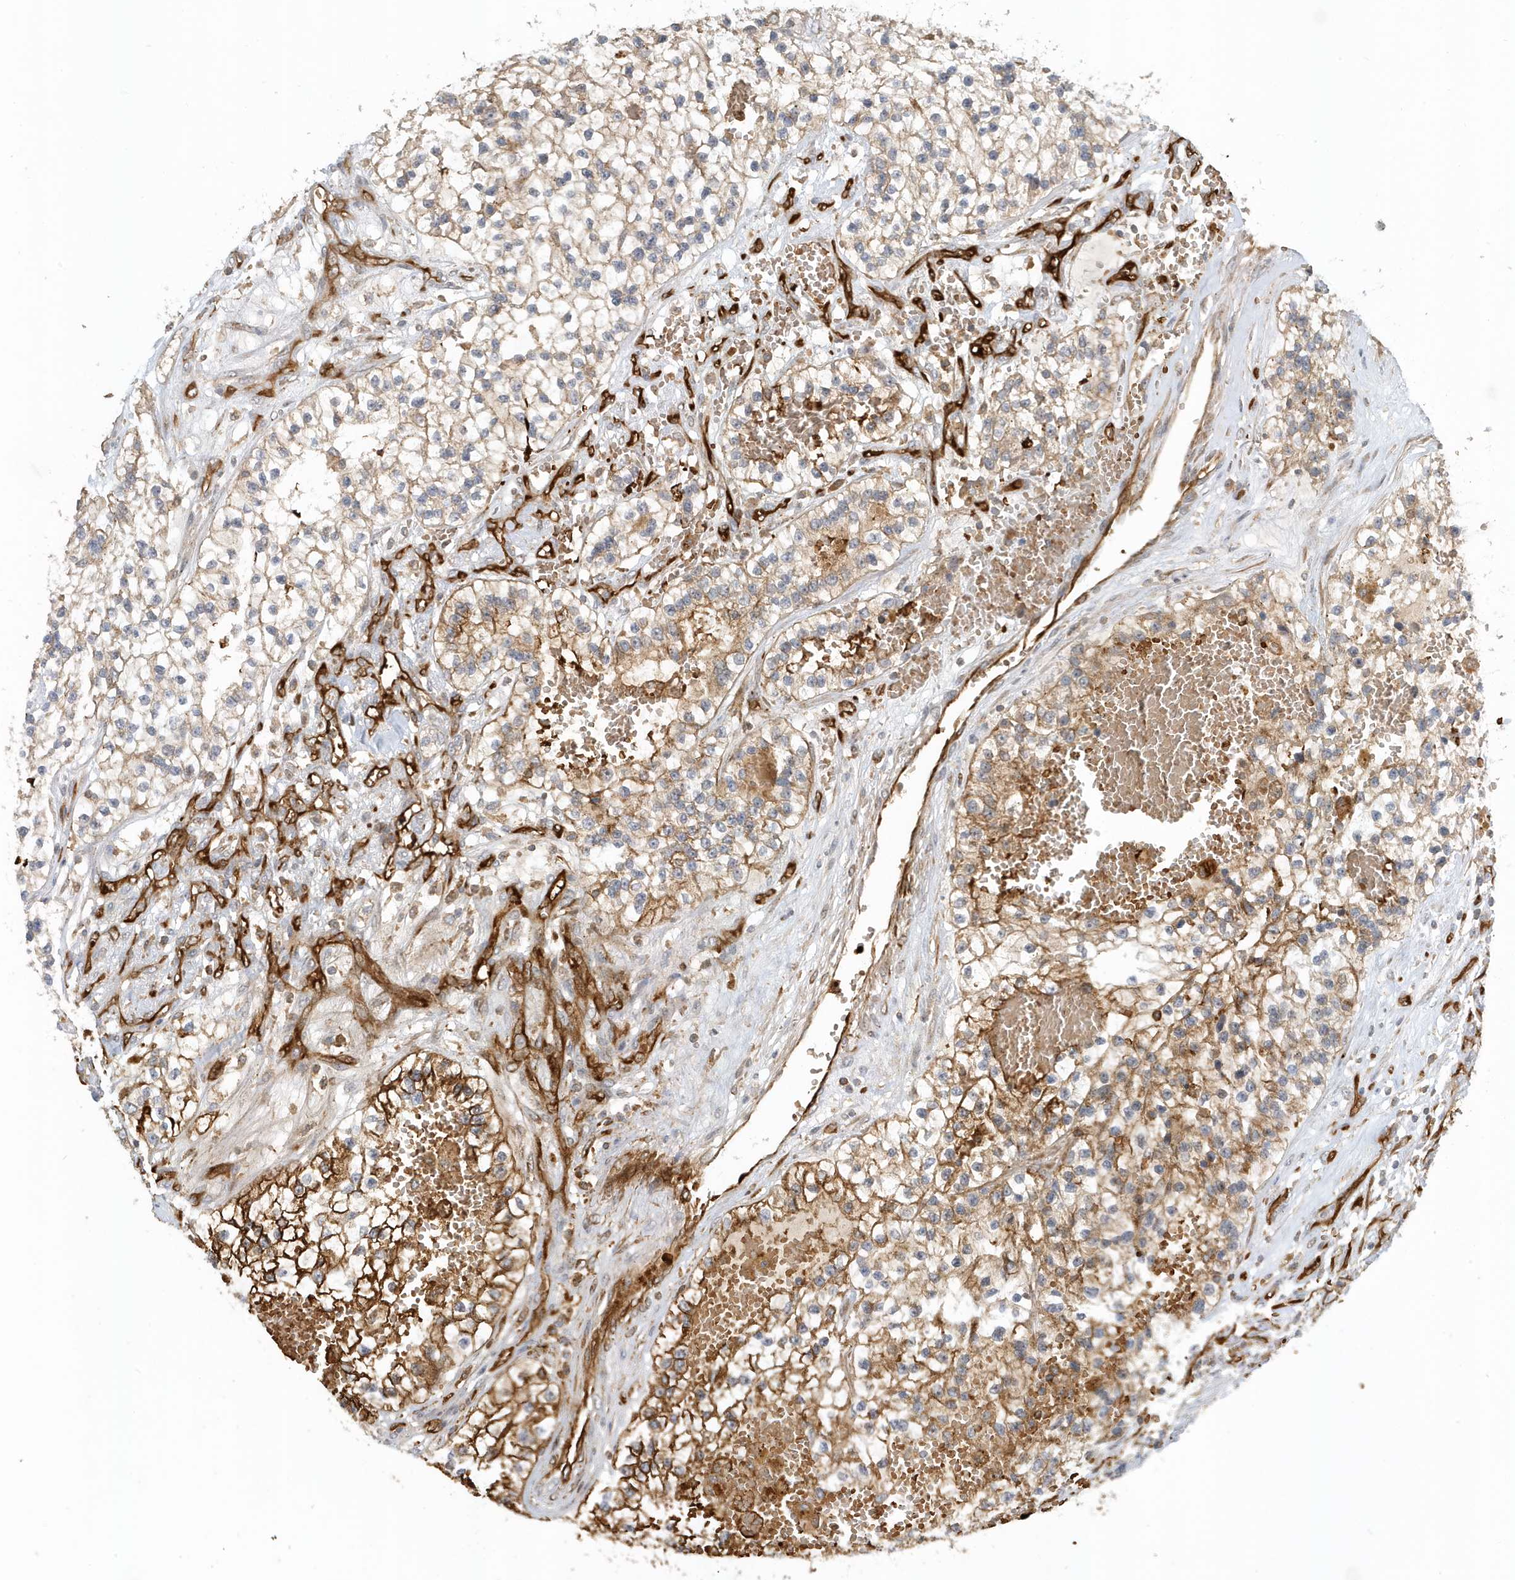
{"staining": {"intensity": "moderate", "quantity": "25%-75%", "location": "cytoplasmic/membranous,nuclear"}, "tissue": "renal cancer", "cell_type": "Tumor cells", "image_type": "cancer", "snomed": [{"axis": "morphology", "description": "Adenocarcinoma, NOS"}, {"axis": "topography", "description": "Kidney"}], "caption": "Human renal adenocarcinoma stained for a protein (brown) shows moderate cytoplasmic/membranous and nuclear positive staining in approximately 25%-75% of tumor cells.", "gene": "FYCO1", "patient": {"sex": "female", "age": 57}}